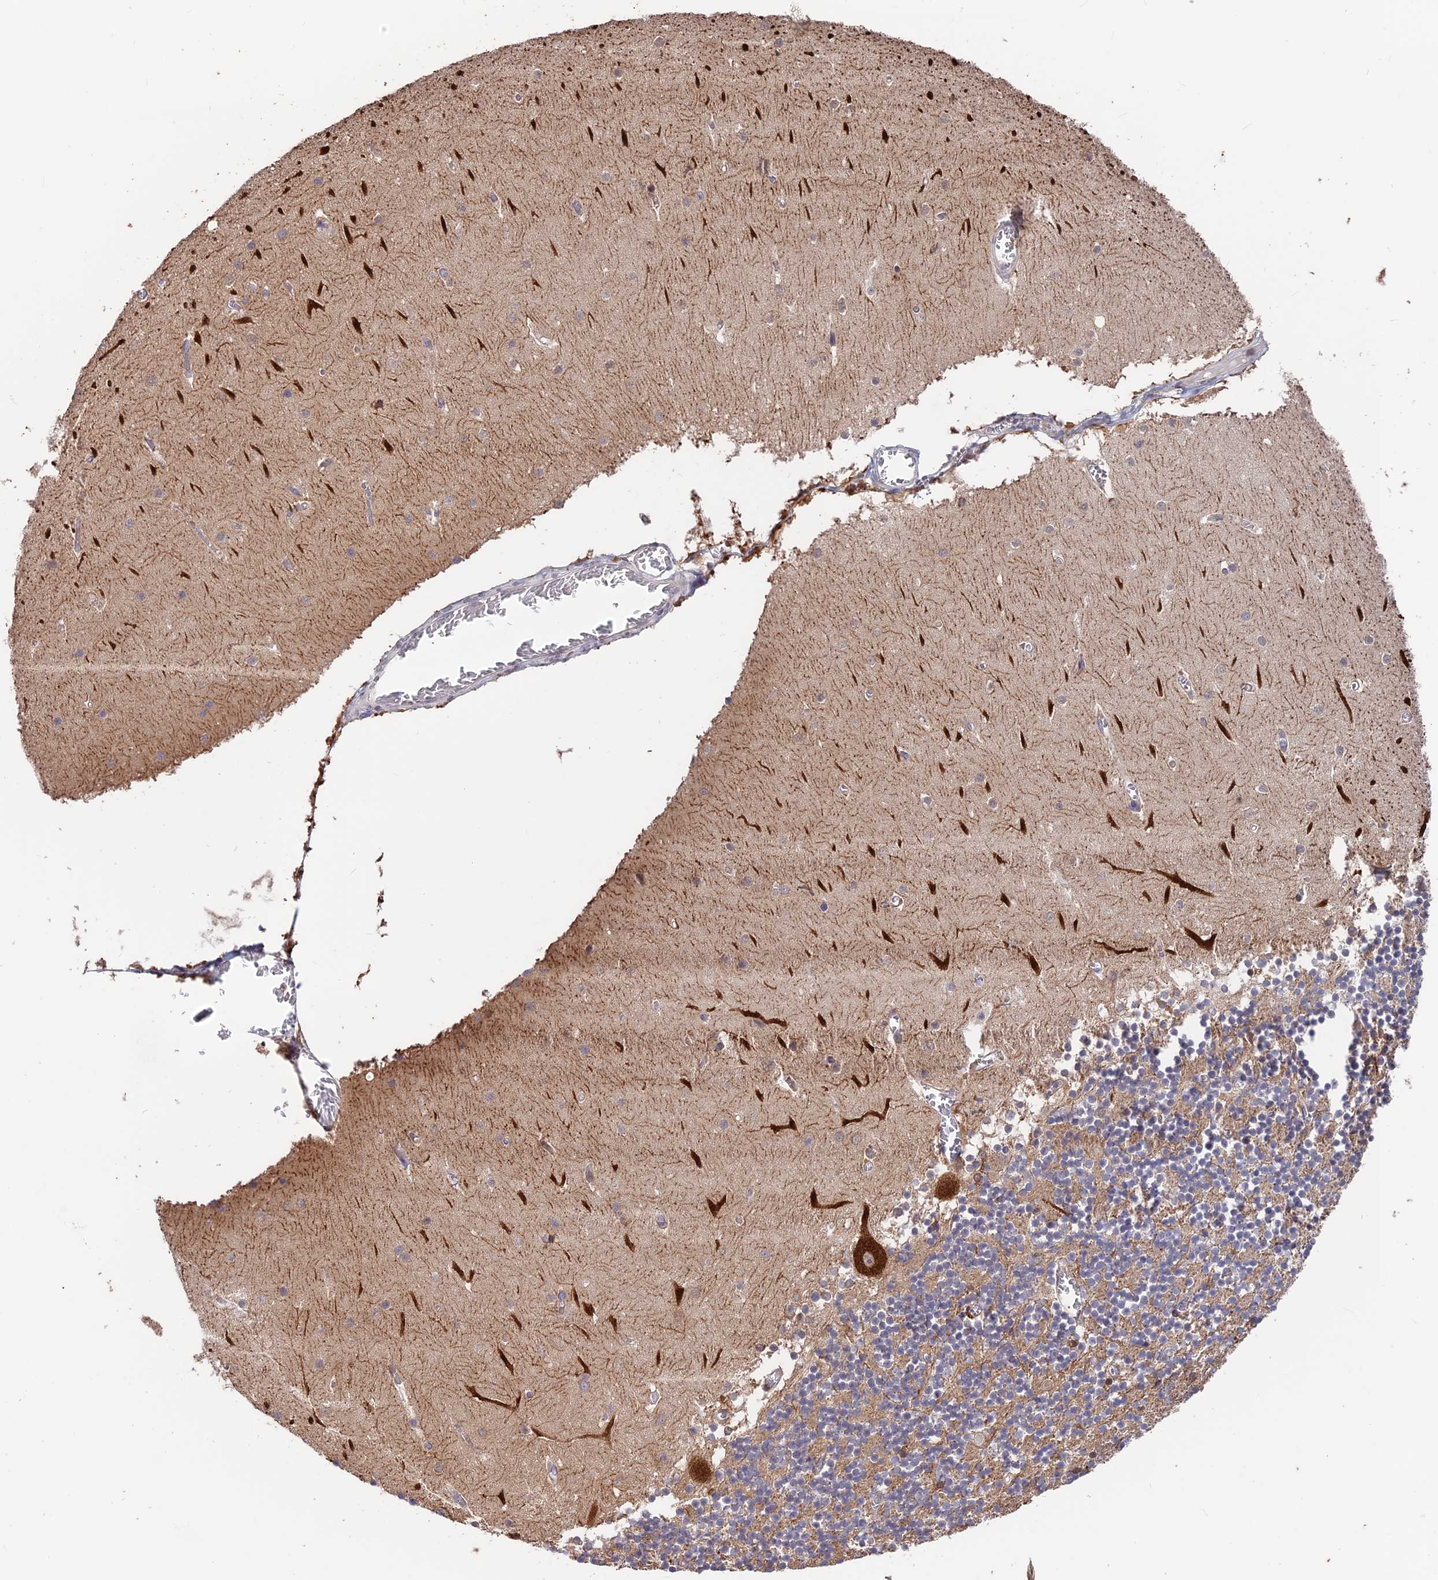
{"staining": {"intensity": "weak", "quantity": "<25%", "location": "cytoplasmic/membranous"}, "tissue": "cerebellum", "cell_type": "Cells in granular layer", "image_type": "normal", "snomed": [{"axis": "morphology", "description": "Normal tissue, NOS"}, {"axis": "topography", "description": "Cerebellum"}], "caption": "IHC photomicrograph of unremarkable cerebellum stained for a protein (brown), which displays no staining in cells in granular layer. (DAB immunohistochemistry visualized using brightfield microscopy, high magnification).", "gene": "MAST2", "patient": {"sex": "female", "age": 28}}